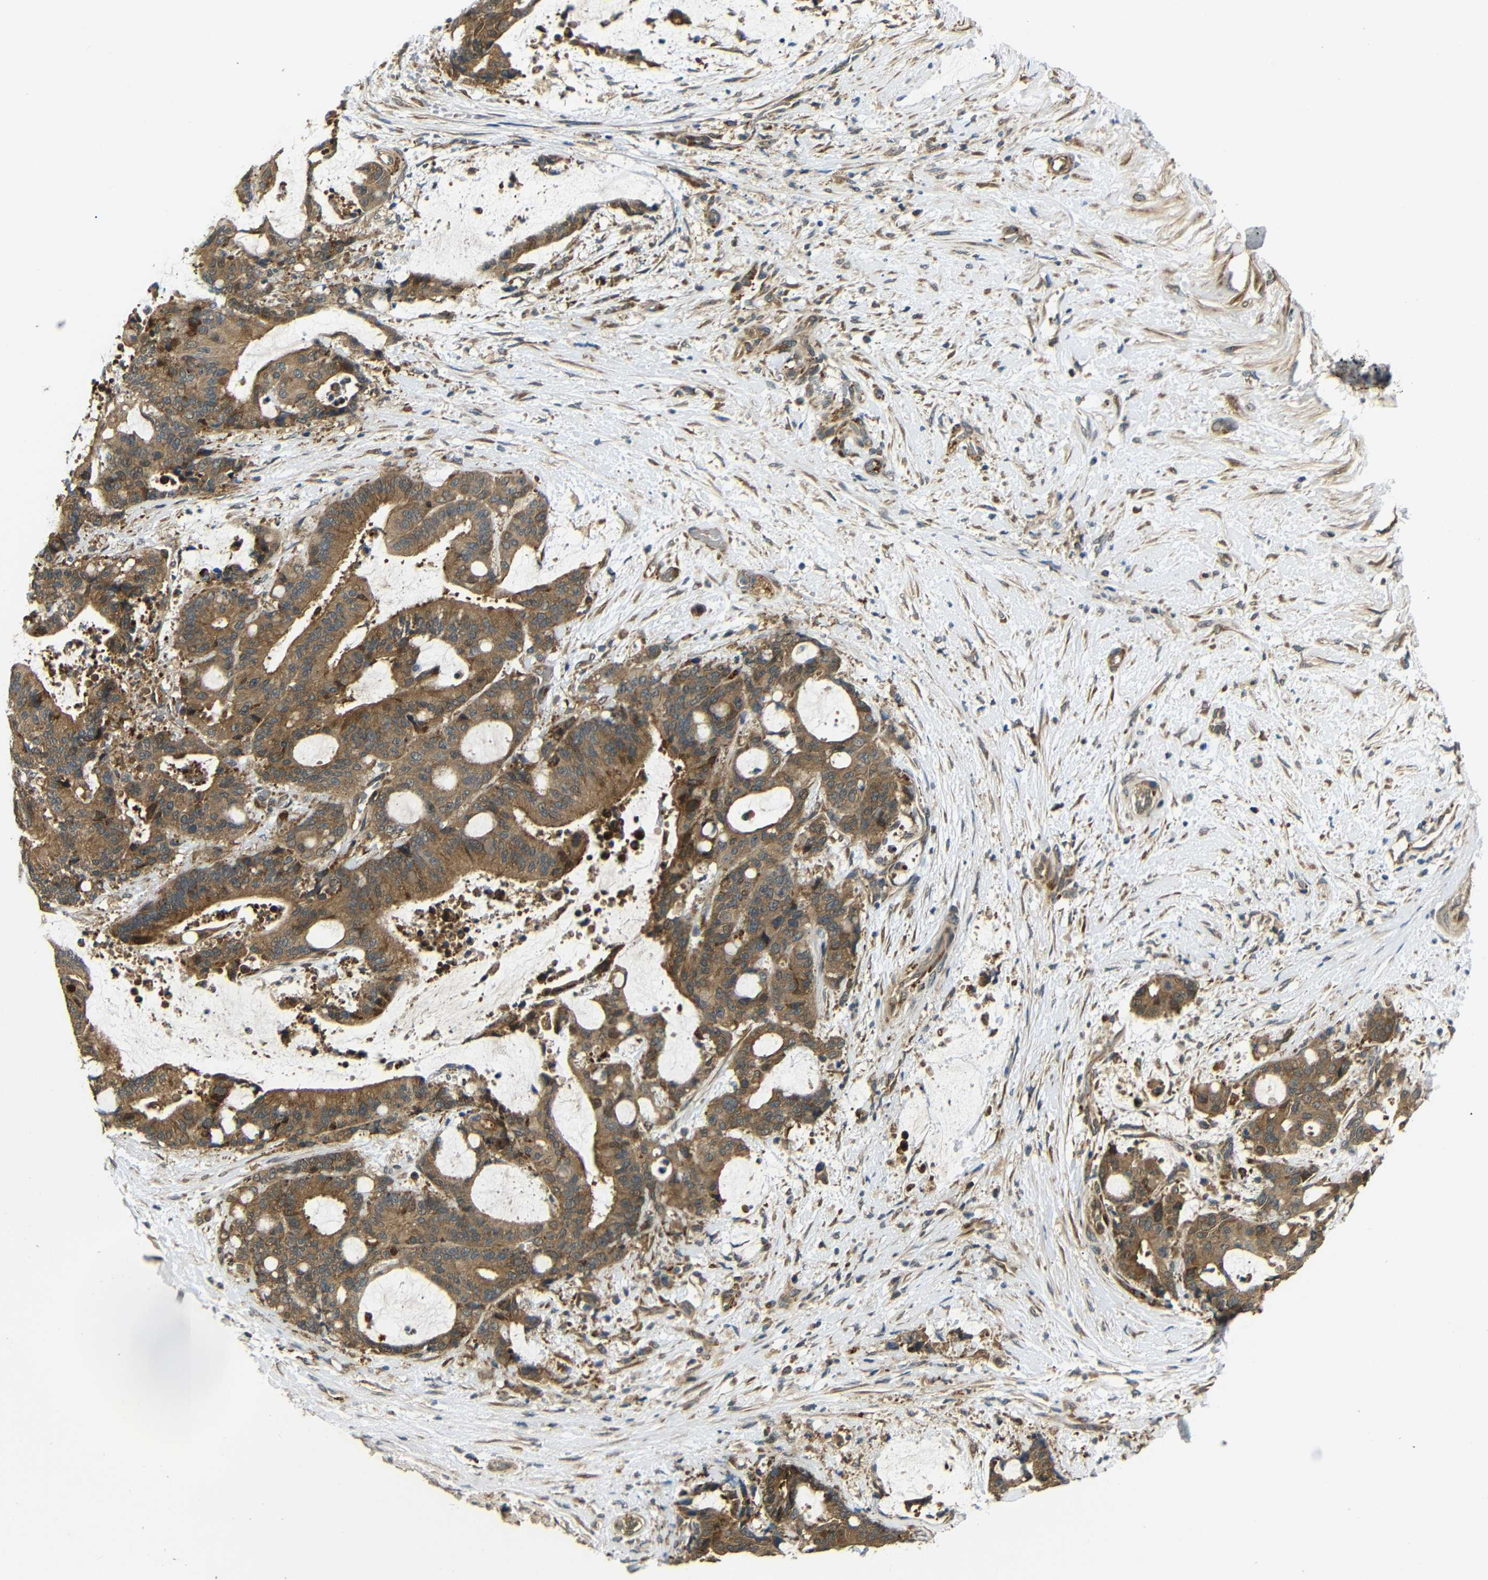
{"staining": {"intensity": "moderate", "quantity": ">75%", "location": "cytoplasmic/membranous"}, "tissue": "liver cancer", "cell_type": "Tumor cells", "image_type": "cancer", "snomed": [{"axis": "morphology", "description": "Normal tissue, NOS"}, {"axis": "morphology", "description": "Cholangiocarcinoma"}, {"axis": "topography", "description": "Liver"}, {"axis": "topography", "description": "Peripheral nerve tissue"}], "caption": "There is medium levels of moderate cytoplasmic/membranous positivity in tumor cells of cholangiocarcinoma (liver), as demonstrated by immunohistochemical staining (brown color).", "gene": "EPHB2", "patient": {"sex": "female", "age": 73}}